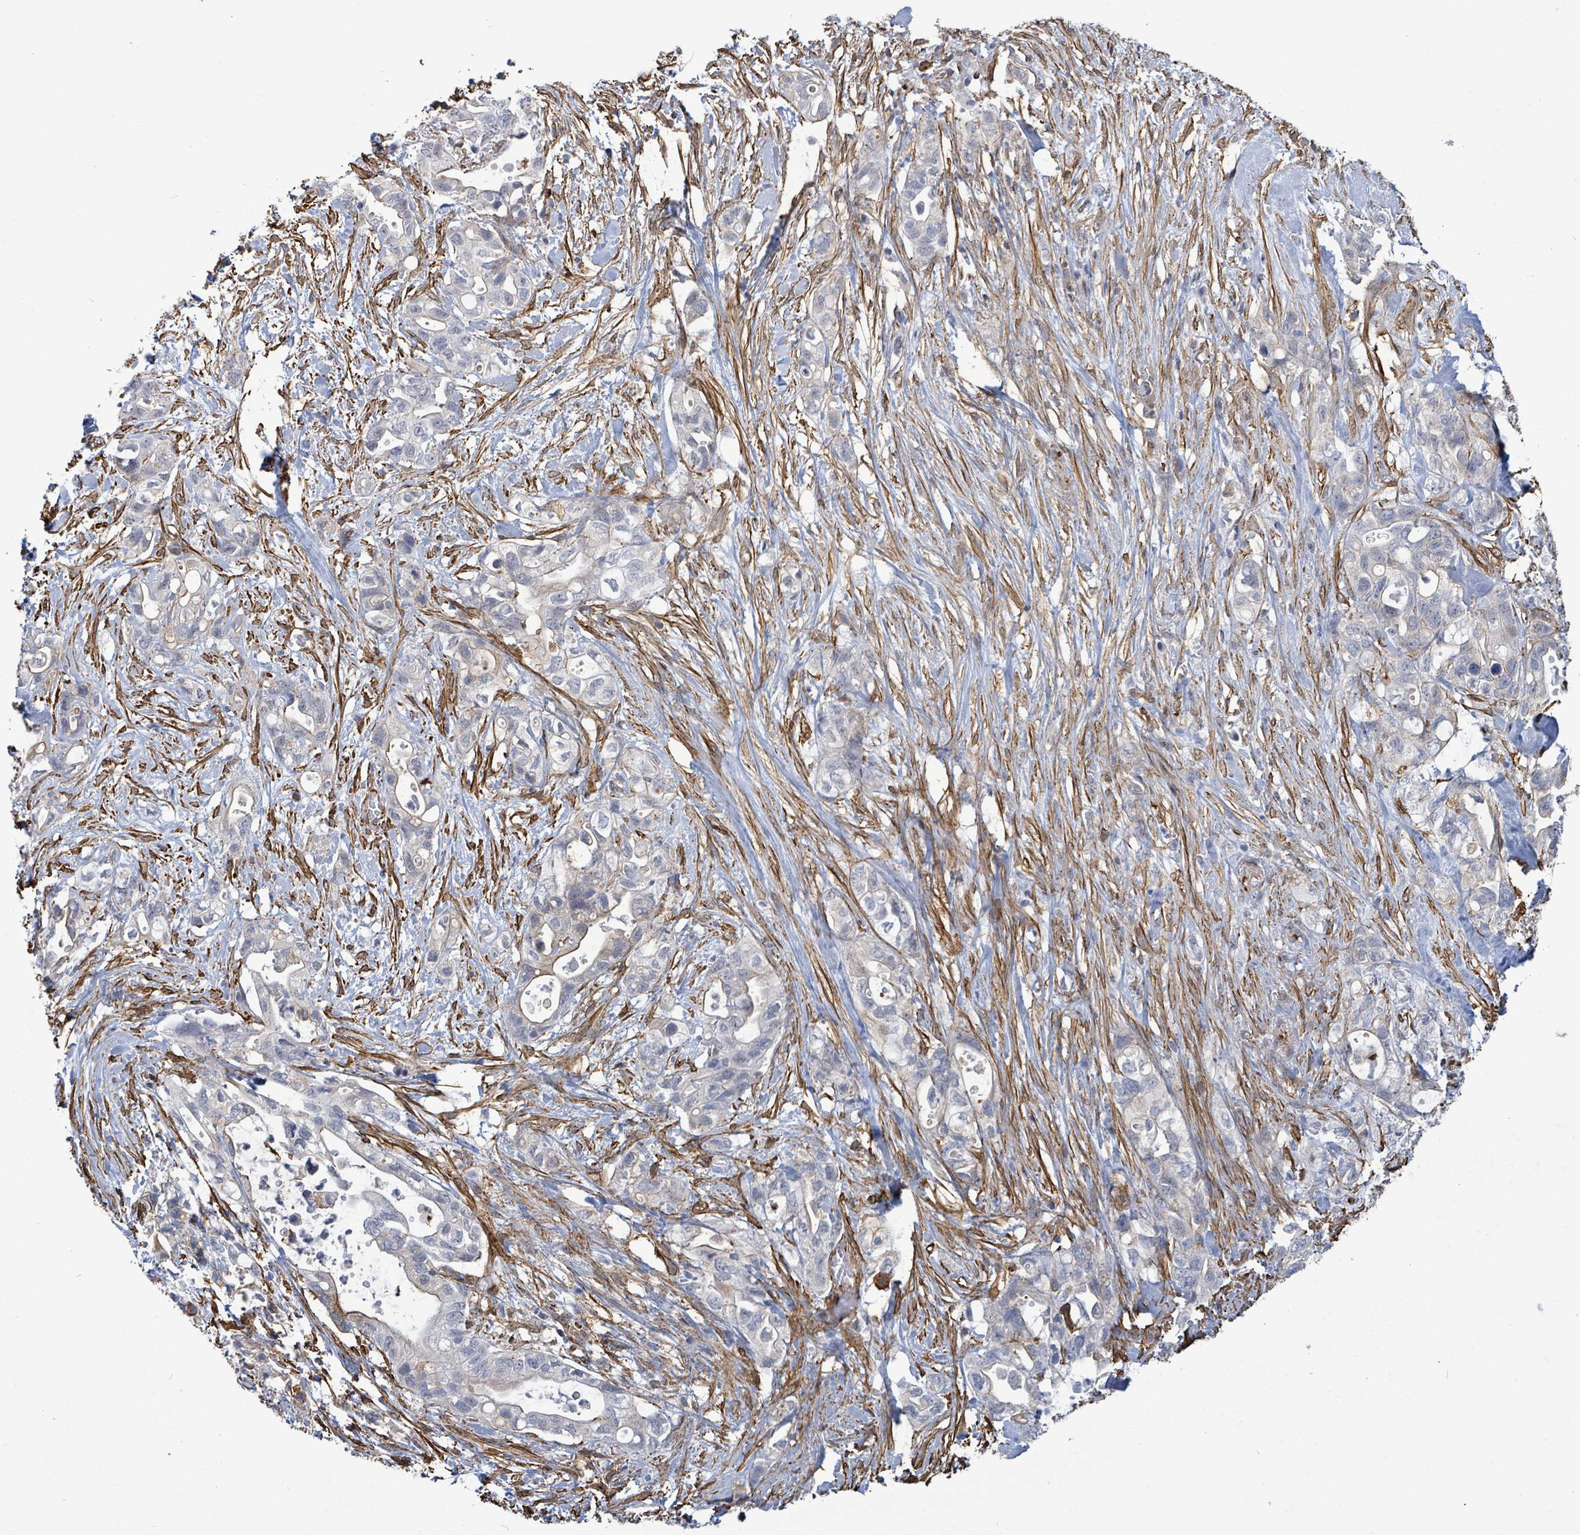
{"staining": {"intensity": "moderate", "quantity": "<25%", "location": "cytoplasmic/membranous"}, "tissue": "pancreatic cancer", "cell_type": "Tumor cells", "image_type": "cancer", "snomed": [{"axis": "morphology", "description": "Adenocarcinoma, NOS"}, {"axis": "topography", "description": "Pancreas"}], "caption": "Immunohistochemistry of pancreatic cancer exhibits low levels of moderate cytoplasmic/membranous expression in about <25% of tumor cells.", "gene": "PRKRIP1", "patient": {"sex": "female", "age": 72}}